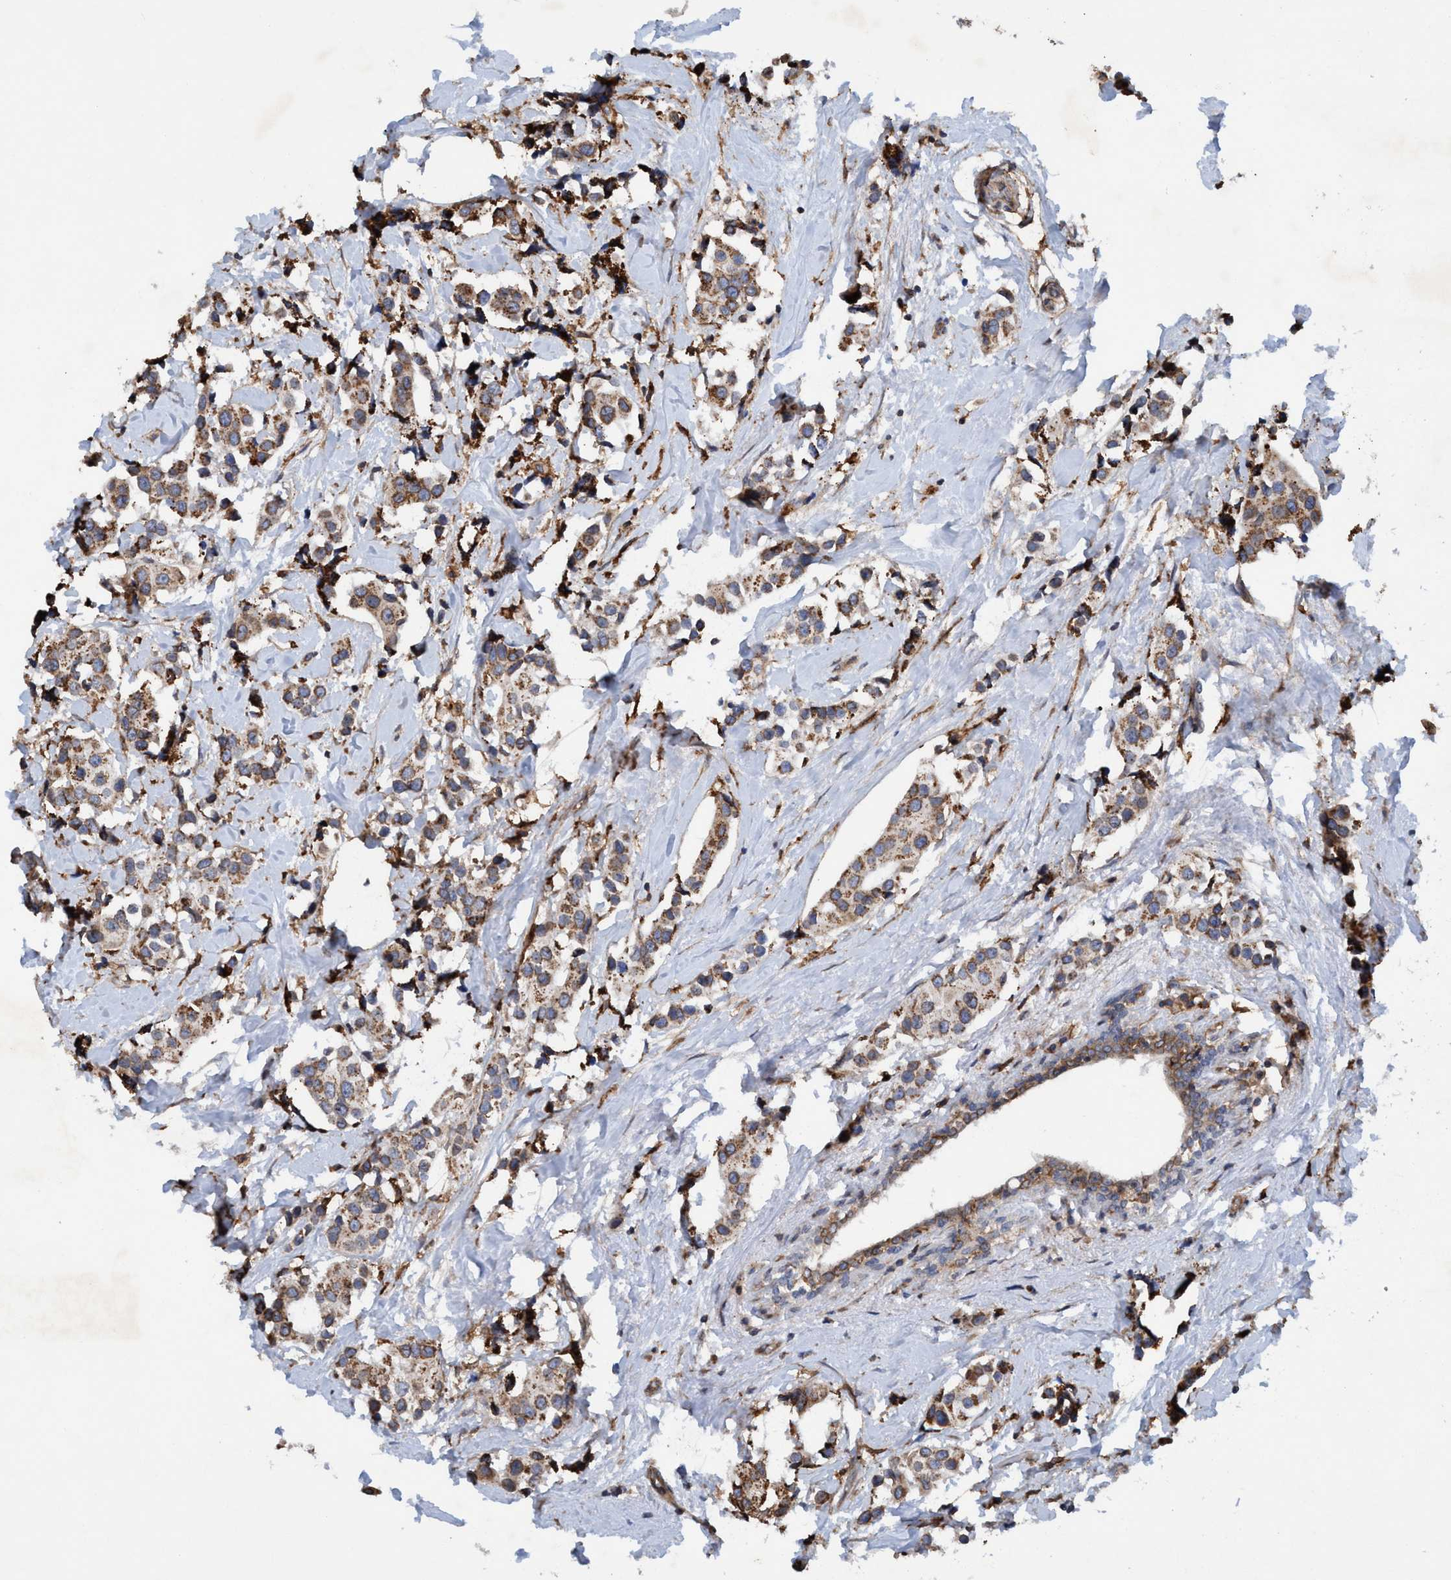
{"staining": {"intensity": "moderate", "quantity": ">75%", "location": "cytoplasmic/membranous"}, "tissue": "breast cancer", "cell_type": "Tumor cells", "image_type": "cancer", "snomed": [{"axis": "morphology", "description": "Normal tissue, NOS"}, {"axis": "morphology", "description": "Duct carcinoma"}, {"axis": "topography", "description": "Breast"}], "caption": "There is medium levels of moderate cytoplasmic/membranous expression in tumor cells of breast cancer (intraductal carcinoma), as demonstrated by immunohistochemical staining (brown color).", "gene": "SLC16A3", "patient": {"sex": "female", "age": 39}}